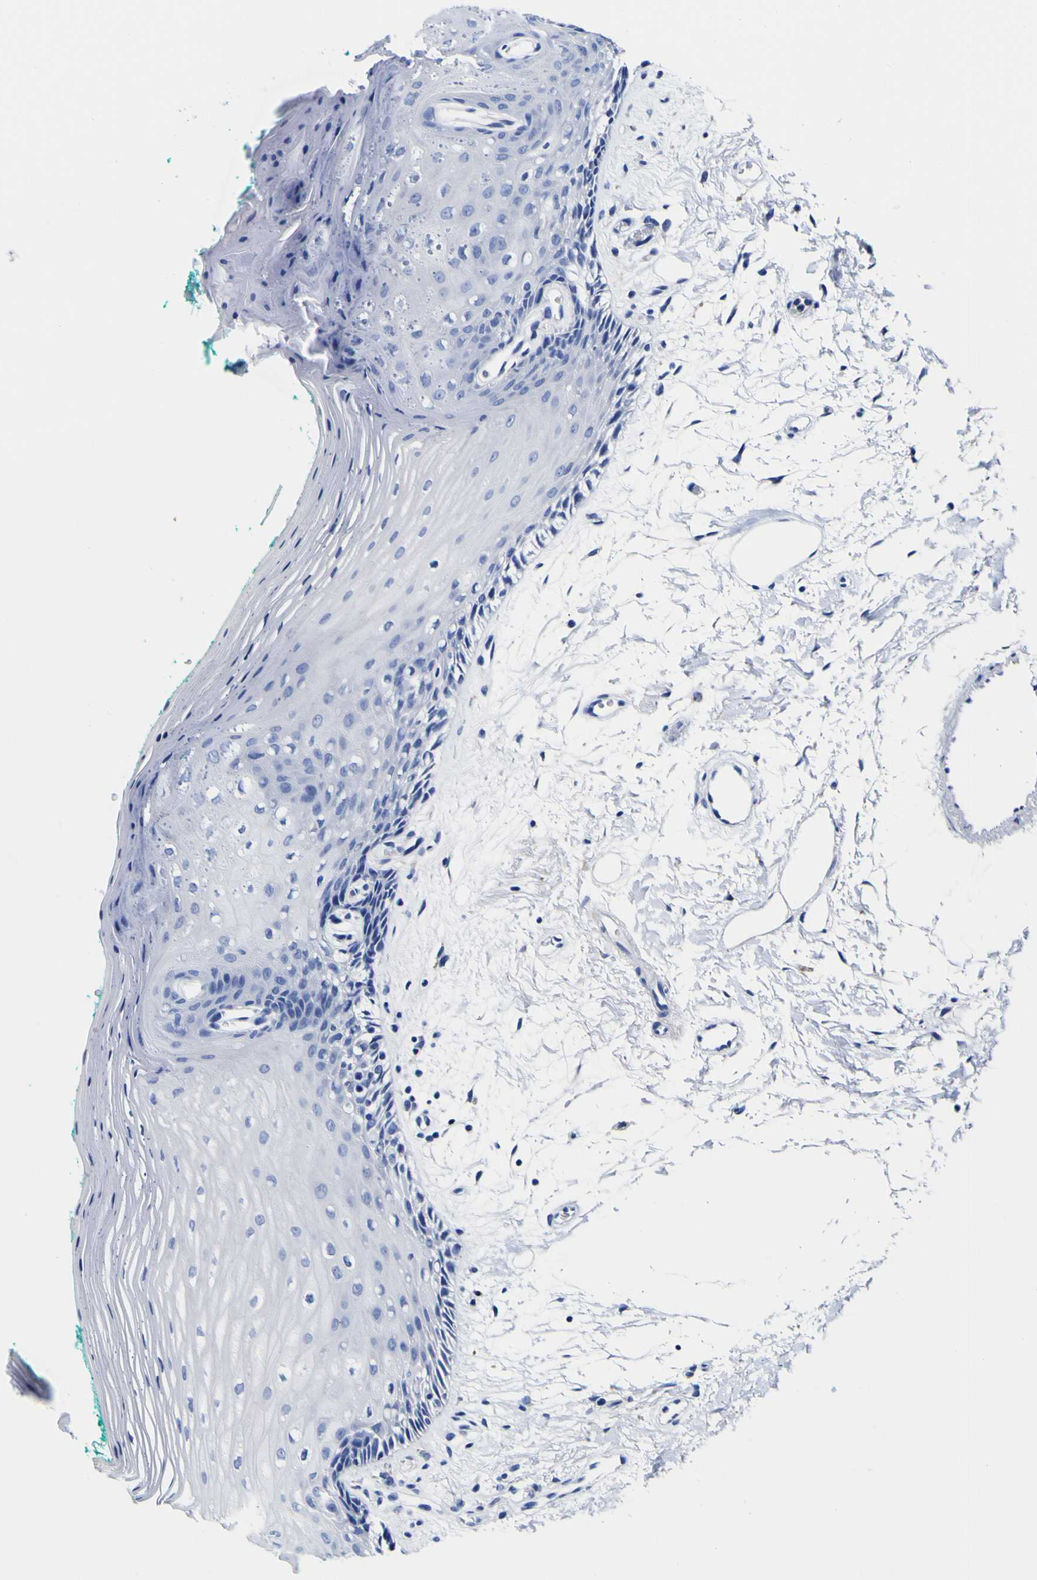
{"staining": {"intensity": "negative", "quantity": "none", "location": "none"}, "tissue": "oral mucosa", "cell_type": "Squamous epithelial cells", "image_type": "normal", "snomed": [{"axis": "morphology", "description": "Normal tissue, NOS"}, {"axis": "topography", "description": "Skeletal muscle"}, {"axis": "topography", "description": "Oral tissue"}, {"axis": "topography", "description": "Peripheral nerve tissue"}], "caption": "DAB (3,3'-diaminobenzidine) immunohistochemical staining of benign human oral mucosa reveals no significant expression in squamous epithelial cells. (DAB IHC, high magnification).", "gene": "HLA", "patient": {"sex": "female", "age": 84}}